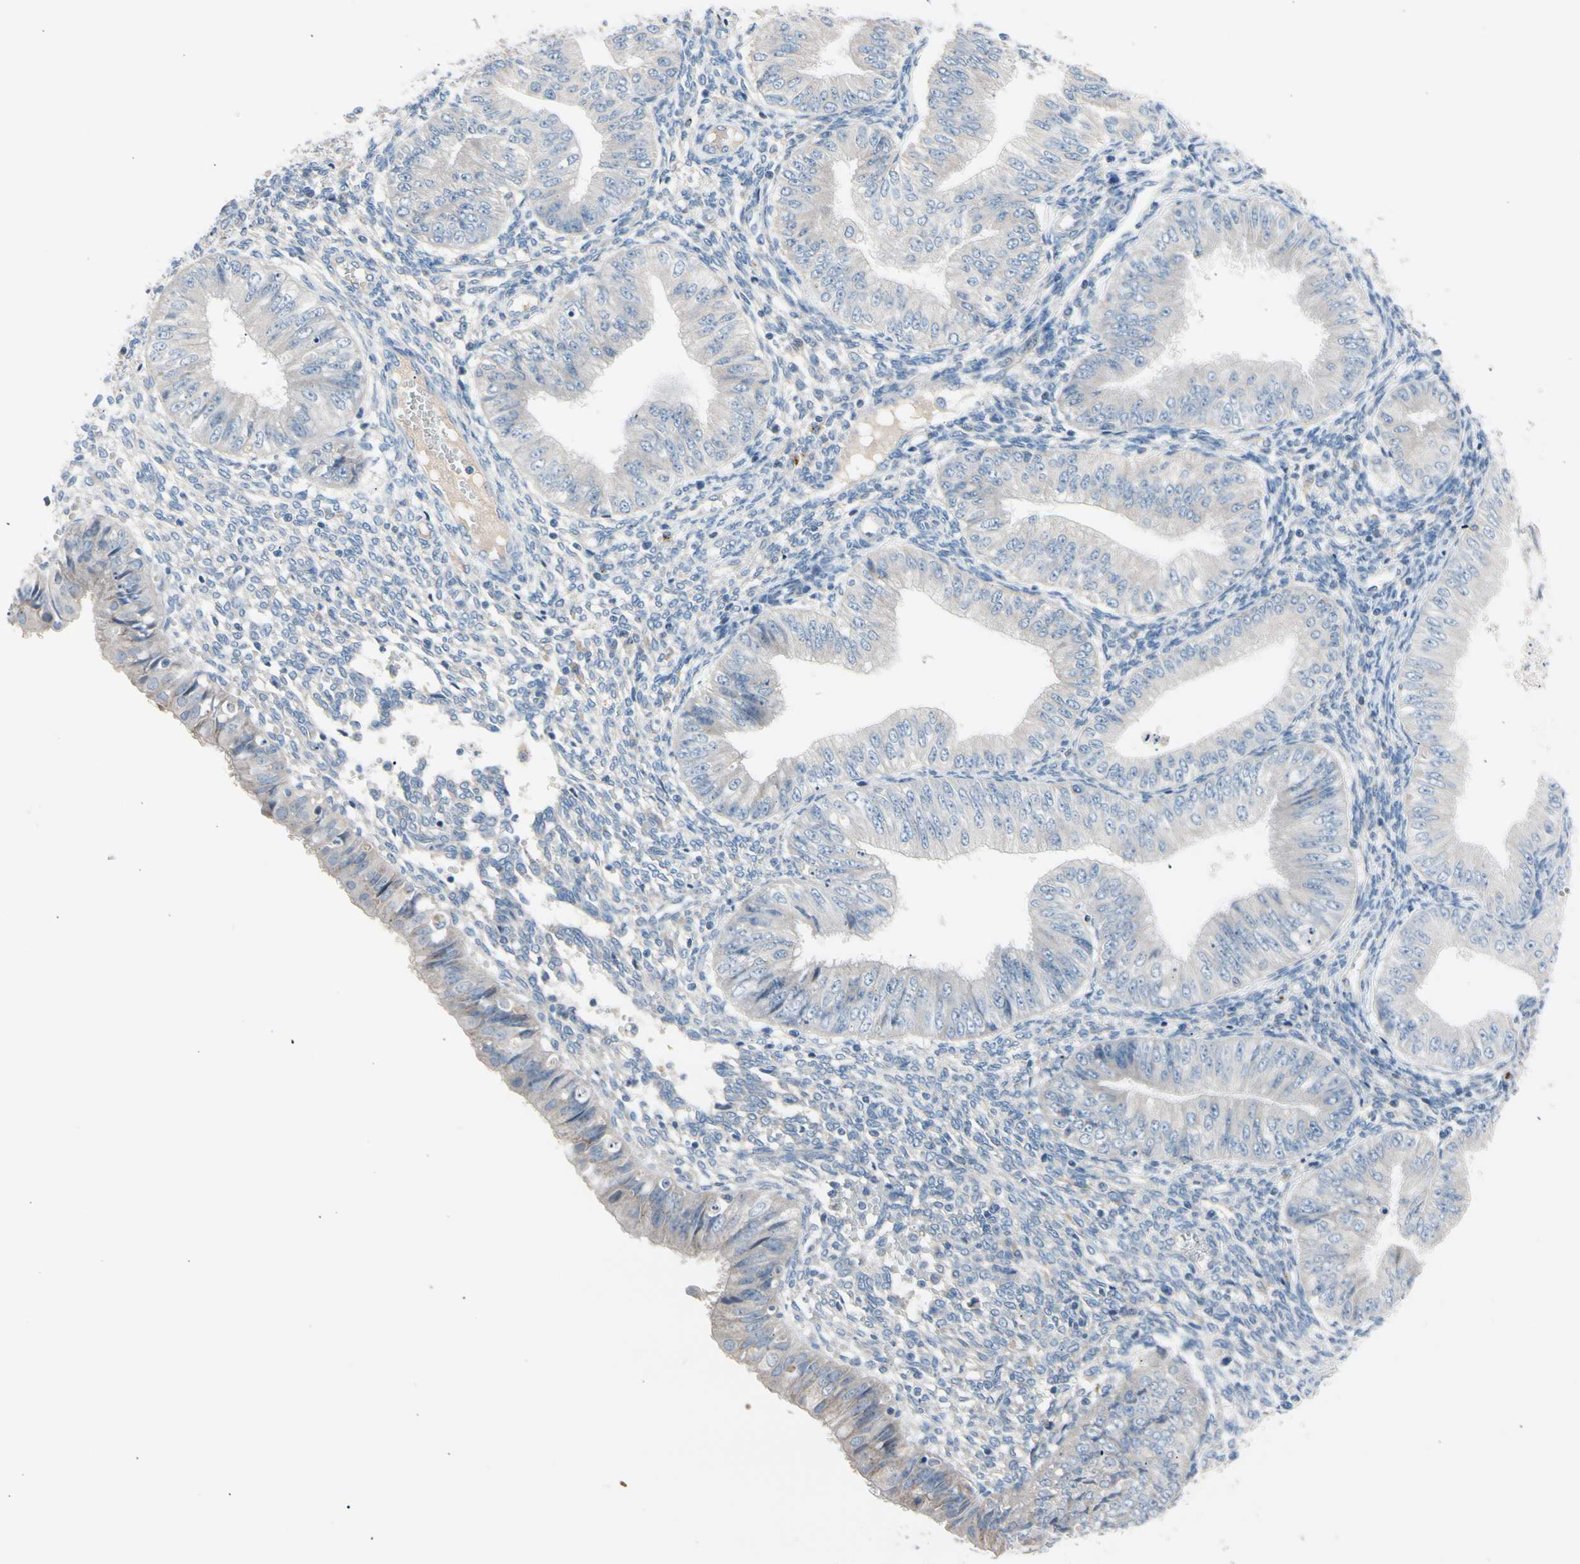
{"staining": {"intensity": "weak", "quantity": "<25%", "location": "cytoplasmic/membranous"}, "tissue": "endometrial cancer", "cell_type": "Tumor cells", "image_type": "cancer", "snomed": [{"axis": "morphology", "description": "Normal tissue, NOS"}, {"axis": "morphology", "description": "Adenocarcinoma, NOS"}, {"axis": "topography", "description": "Endometrium"}], "caption": "Tumor cells show no significant staining in endometrial cancer.", "gene": "CASQ1", "patient": {"sex": "female", "age": 53}}